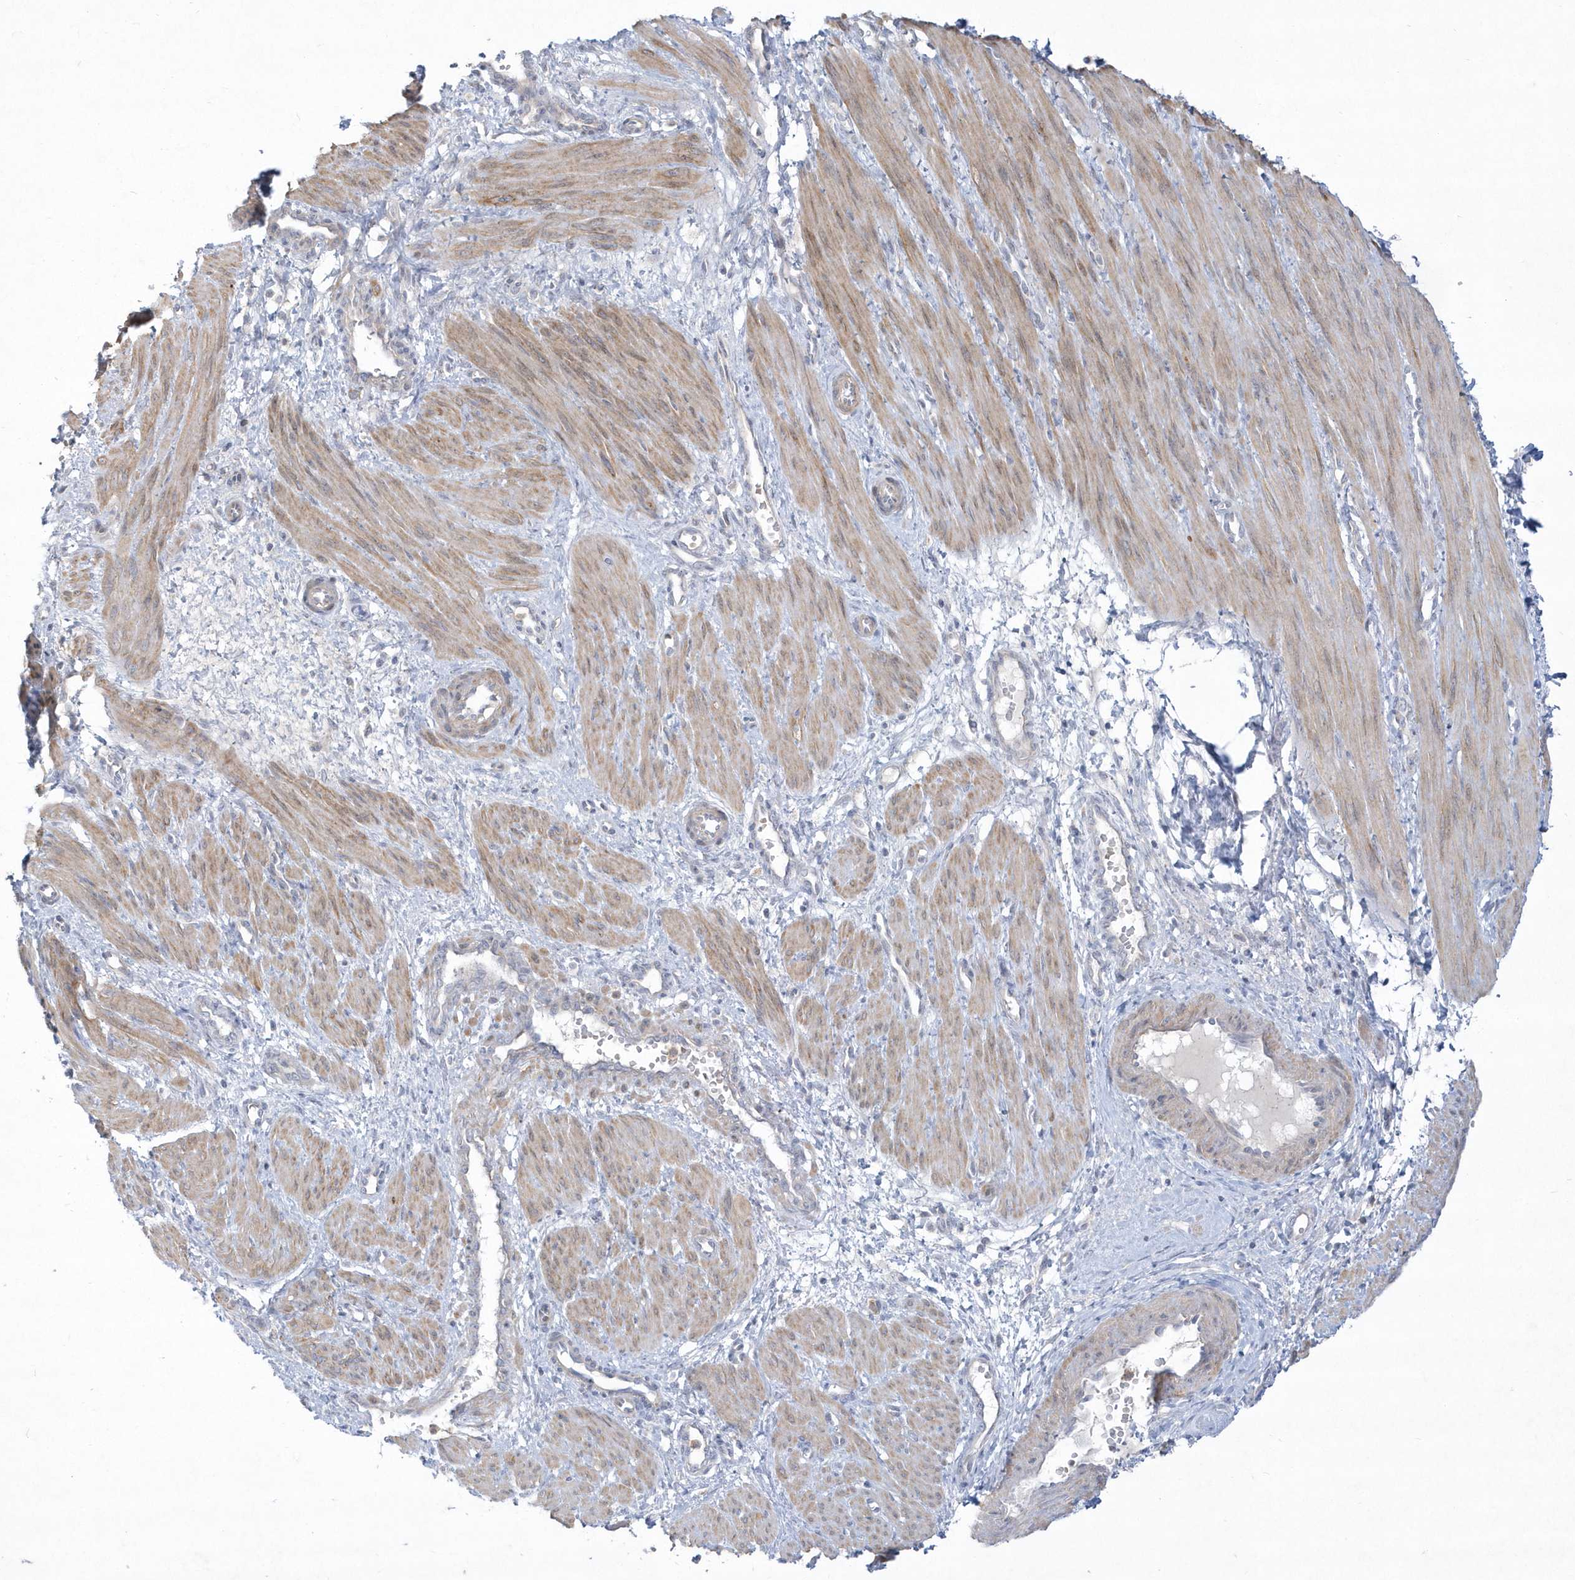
{"staining": {"intensity": "moderate", "quantity": ">75%", "location": "cytoplasmic/membranous"}, "tissue": "smooth muscle", "cell_type": "Smooth muscle cells", "image_type": "normal", "snomed": [{"axis": "morphology", "description": "Normal tissue, NOS"}, {"axis": "topography", "description": "Endometrium"}], "caption": "Smooth muscle cells reveal medium levels of moderate cytoplasmic/membranous expression in approximately >75% of cells in benign human smooth muscle.", "gene": "LARS1", "patient": {"sex": "female", "age": 33}}